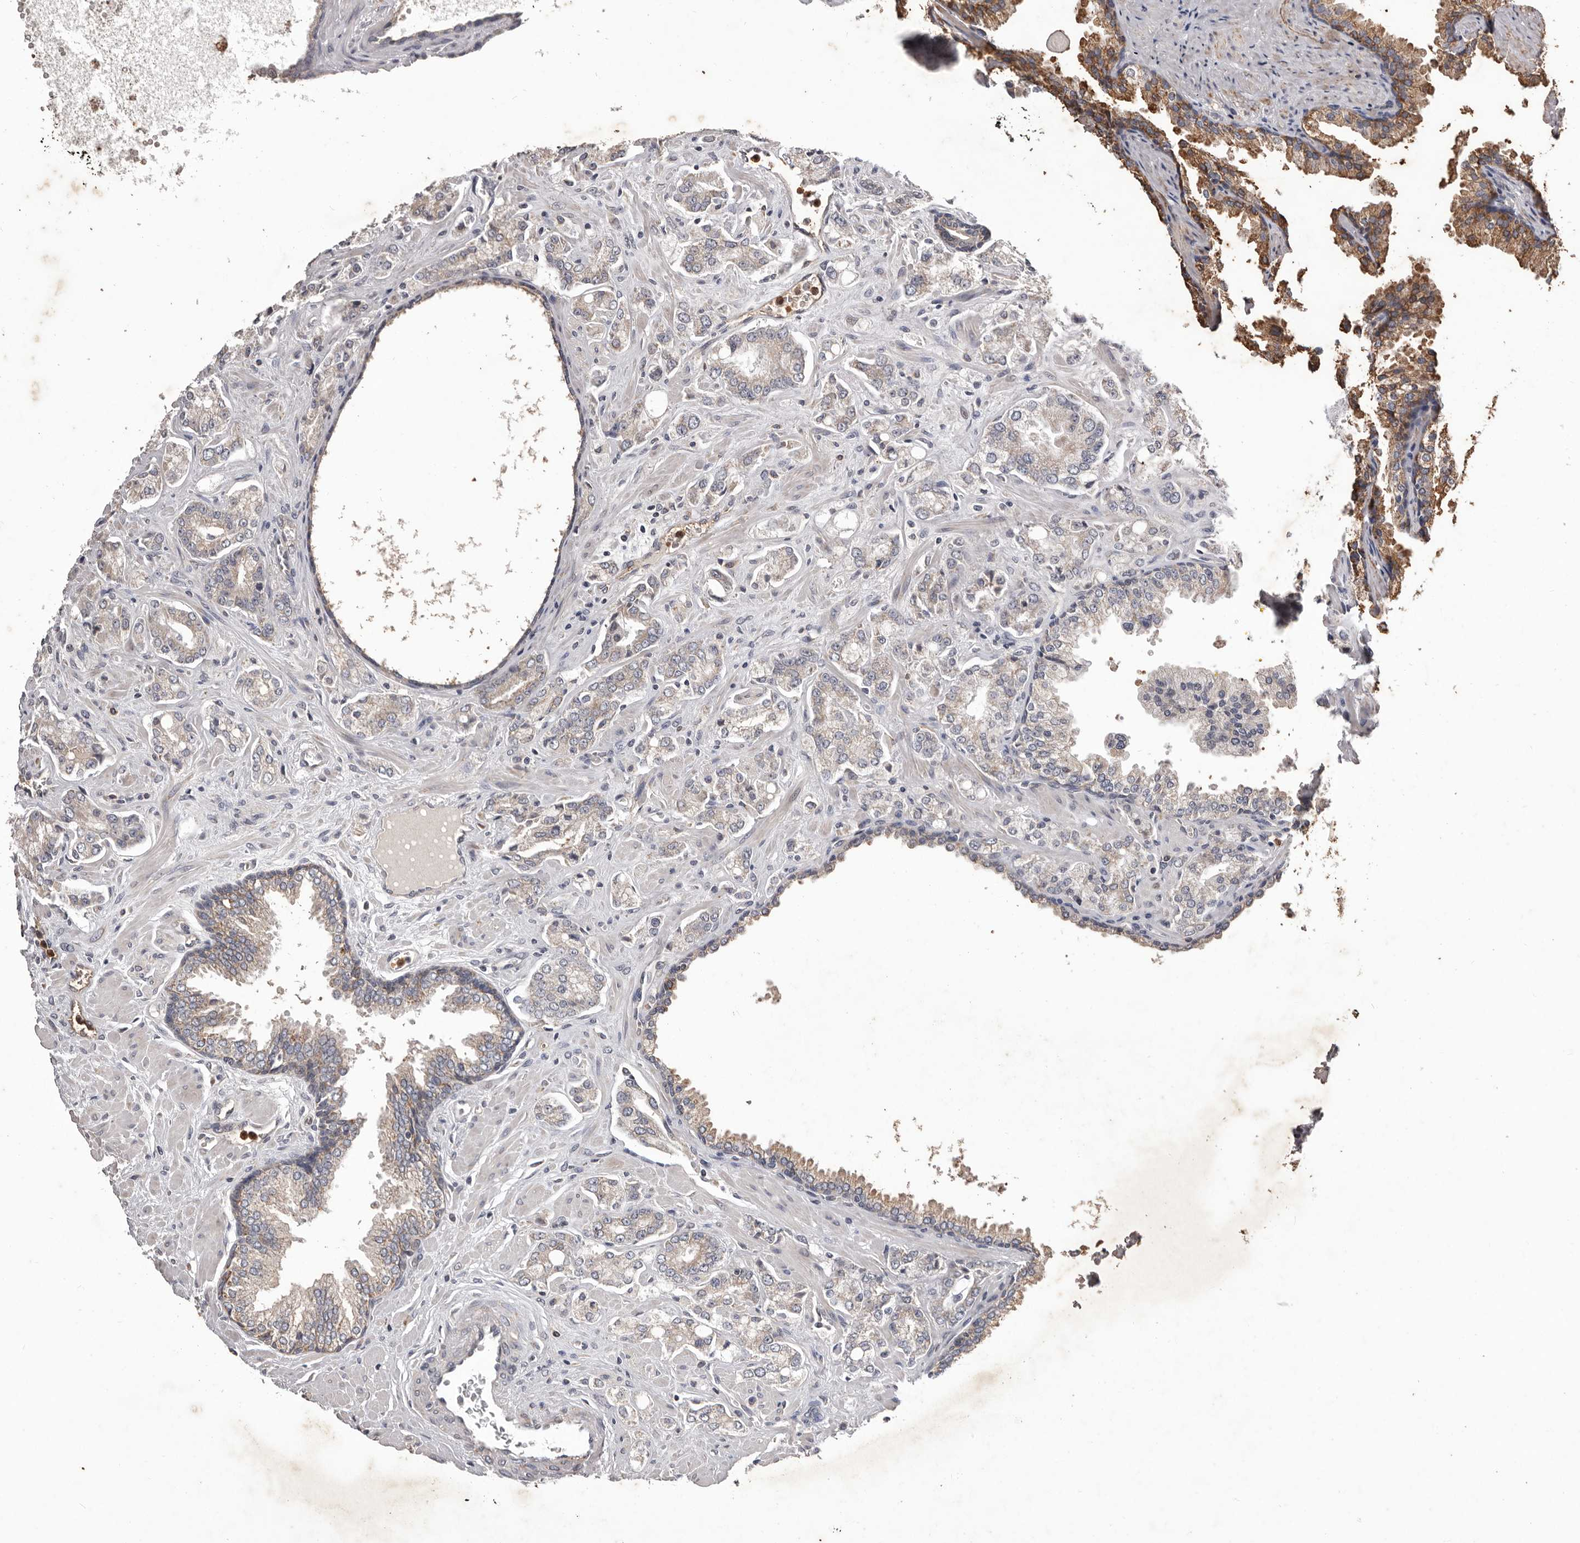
{"staining": {"intensity": "negative", "quantity": "none", "location": "none"}, "tissue": "prostate cancer", "cell_type": "Tumor cells", "image_type": "cancer", "snomed": [{"axis": "morphology", "description": "Adenocarcinoma, High grade"}, {"axis": "topography", "description": "Prostate"}], "caption": "IHC of human prostate cancer (high-grade adenocarcinoma) exhibits no staining in tumor cells. (DAB IHC, high magnification).", "gene": "CXCL14", "patient": {"sex": "male", "age": 67}}